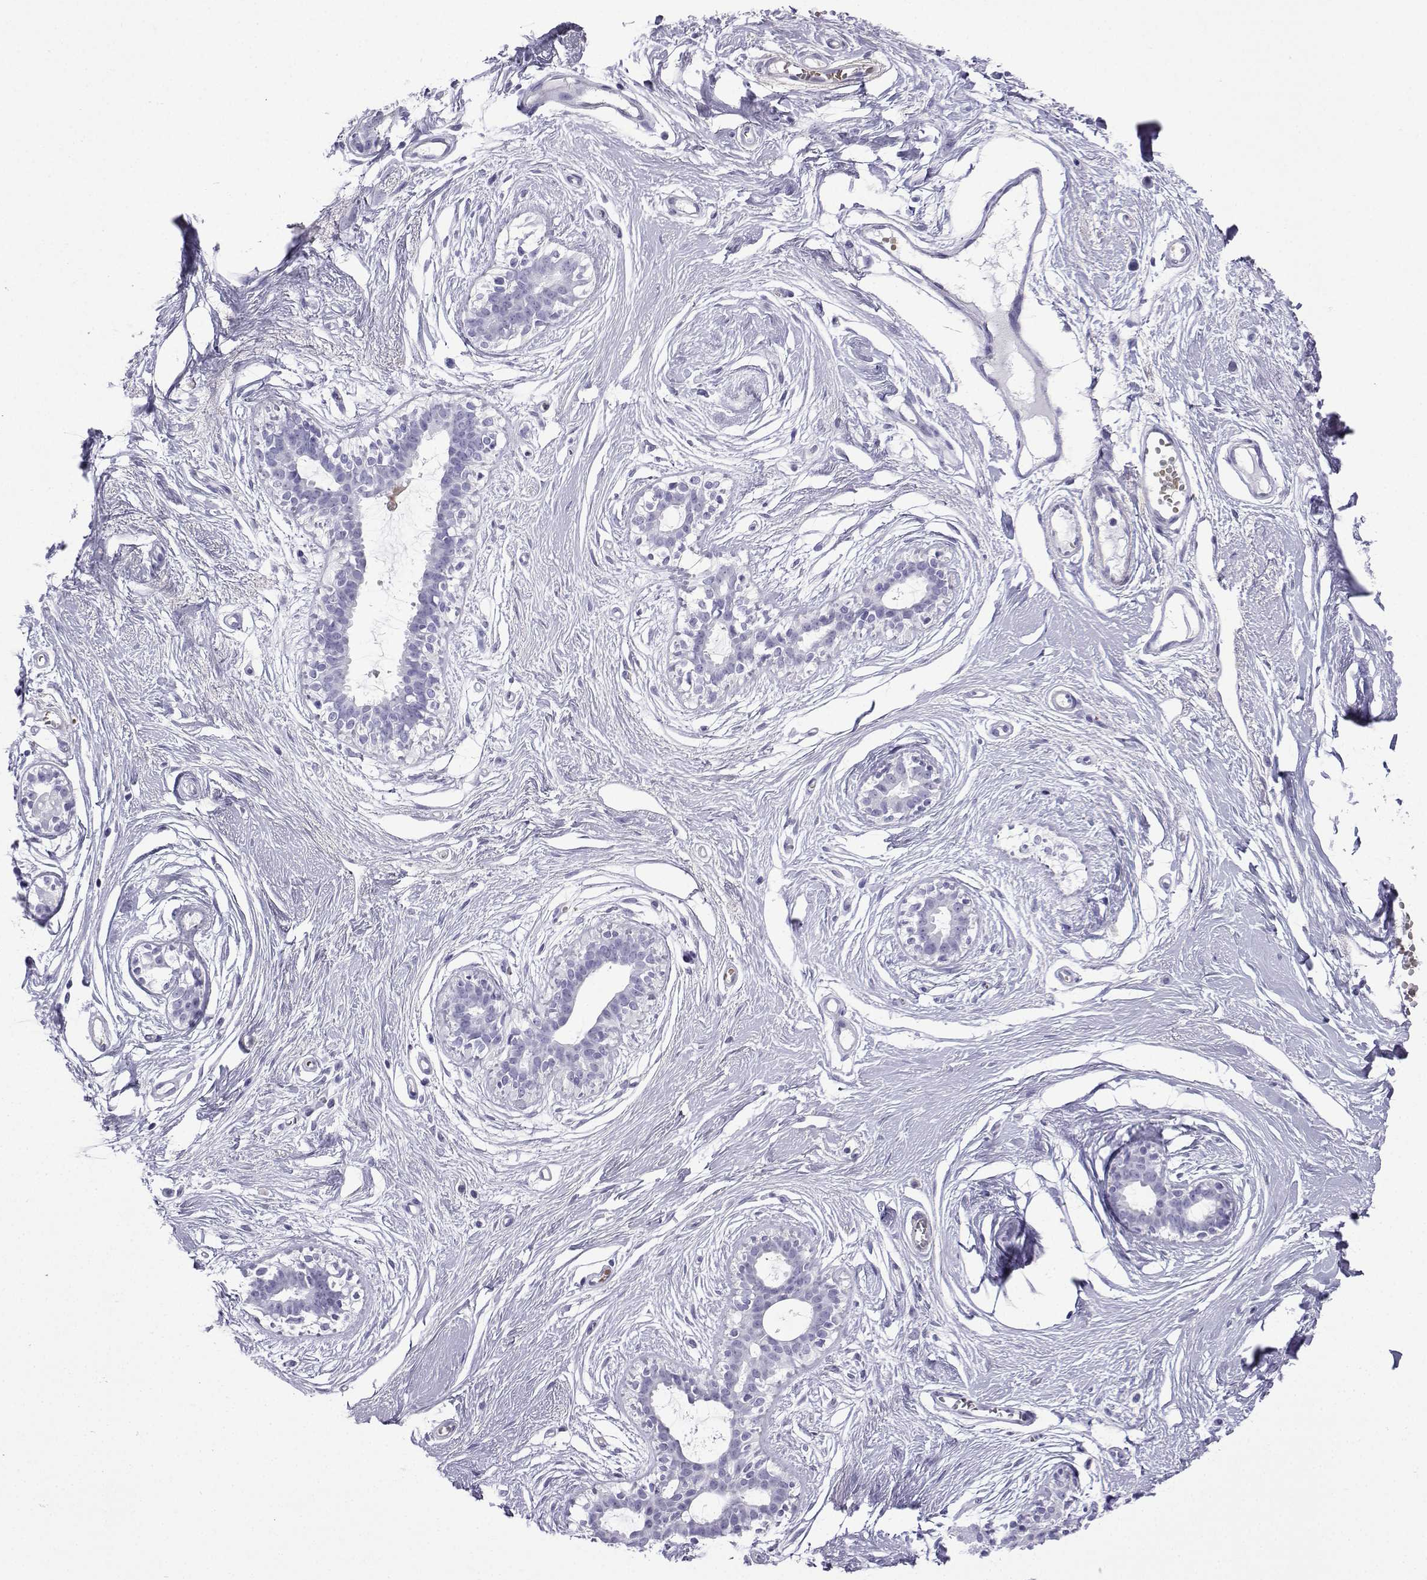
{"staining": {"intensity": "negative", "quantity": "none", "location": "none"}, "tissue": "breast", "cell_type": "Adipocytes", "image_type": "normal", "snomed": [{"axis": "morphology", "description": "Normal tissue, NOS"}, {"axis": "topography", "description": "Breast"}], "caption": "Immunohistochemistry (IHC) image of unremarkable breast: human breast stained with DAB (3,3'-diaminobenzidine) exhibits no significant protein positivity in adipocytes.", "gene": "TRIM46", "patient": {"sex": "female", "age": 49}}